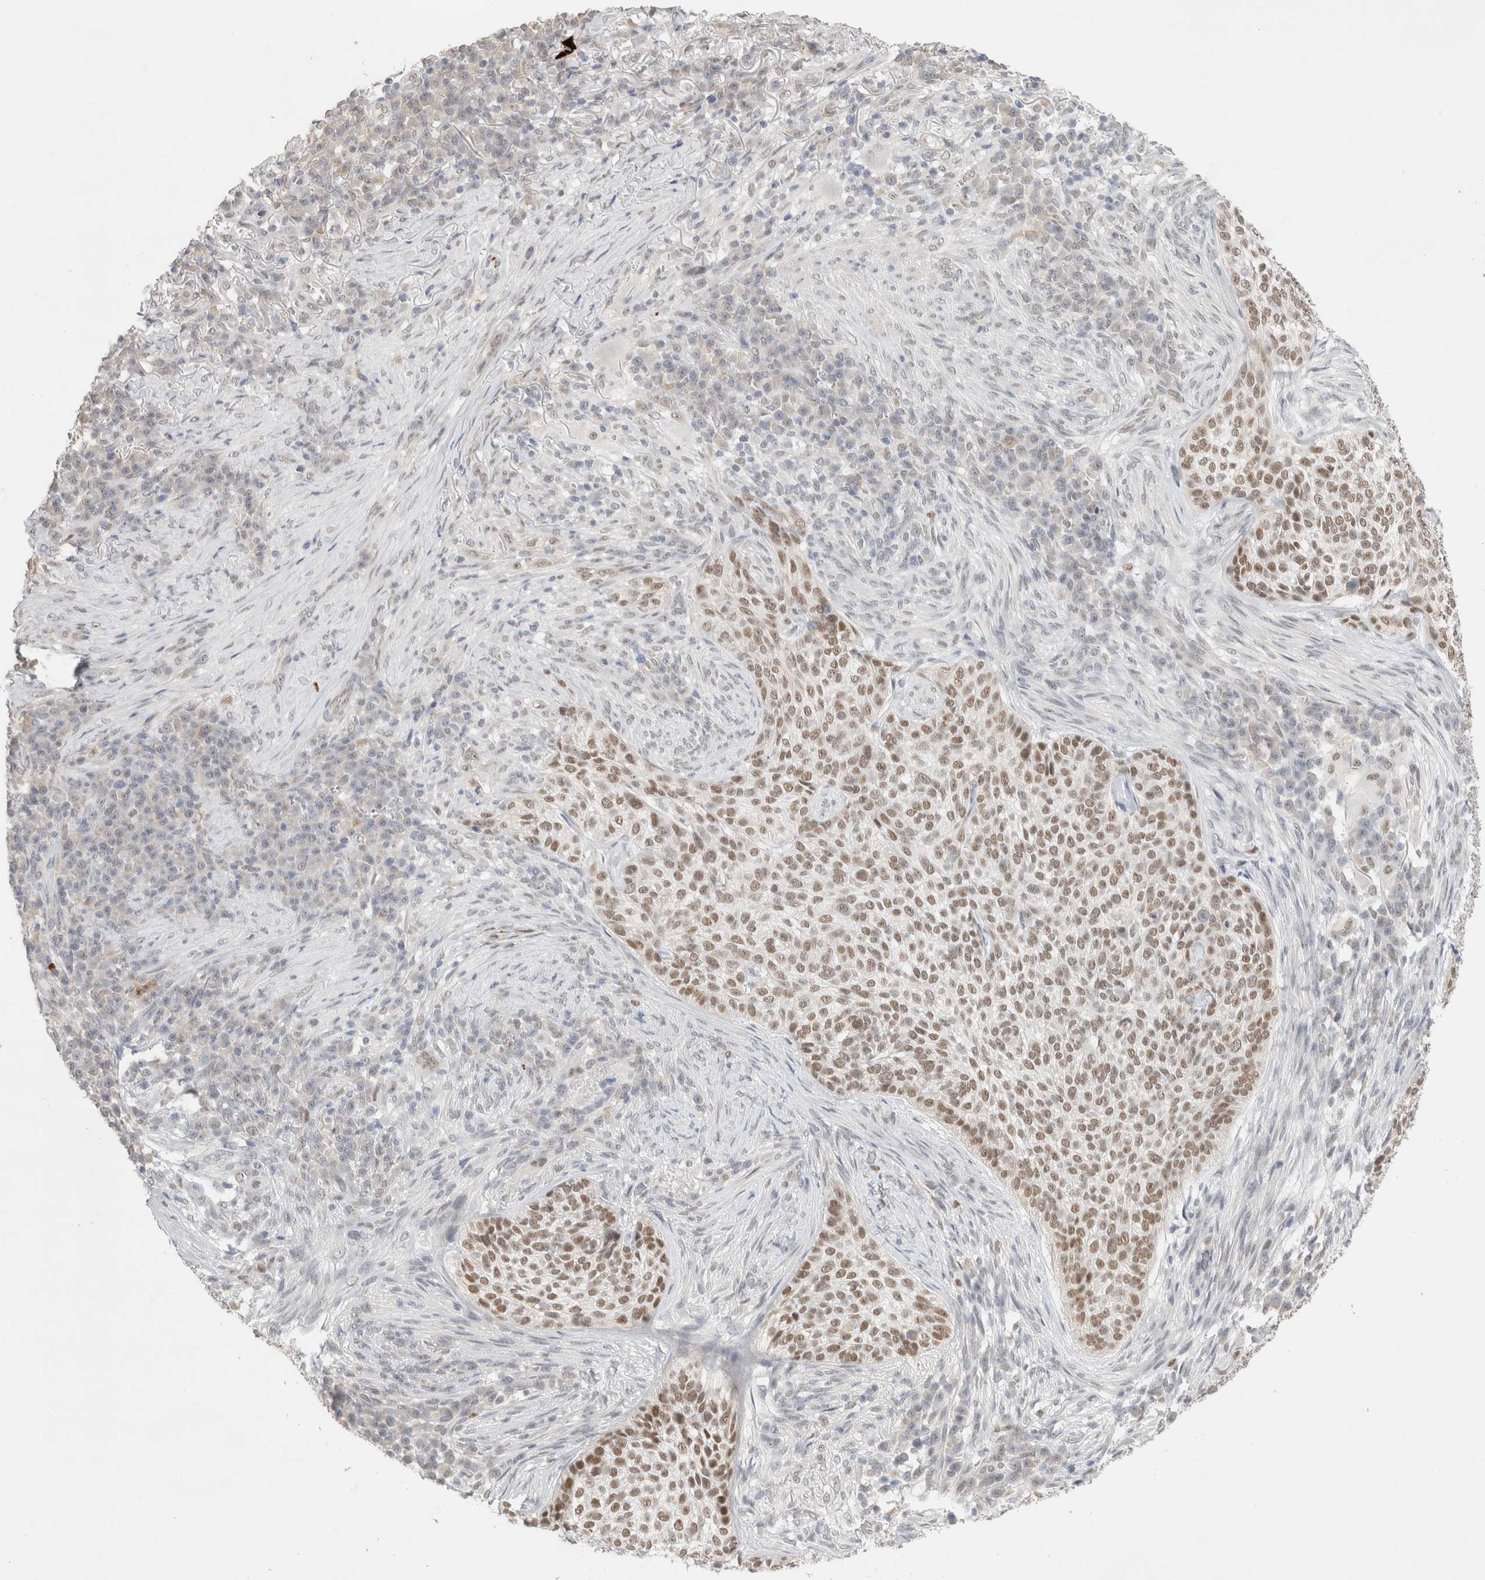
{"staining": {"intensity": "moderate", "quantity": ">75%", "location": "nuclear"}, "tissue": "skin cancer", "cell_type": "Tumor cells", "image_type": "cancer", "snomed": [{"axis": "morphology", "description": "Basal cell carcinoma"}, {"axis": "topography", "description": "Skin"}], "caption": "Tumor cells reveal medium levels of moderate nuclear positivity in approximately >75% of cells in human skin basal cell carcinoma.", "gene": "RECQL4", "patient": {"sex": "female", "age": 64}}